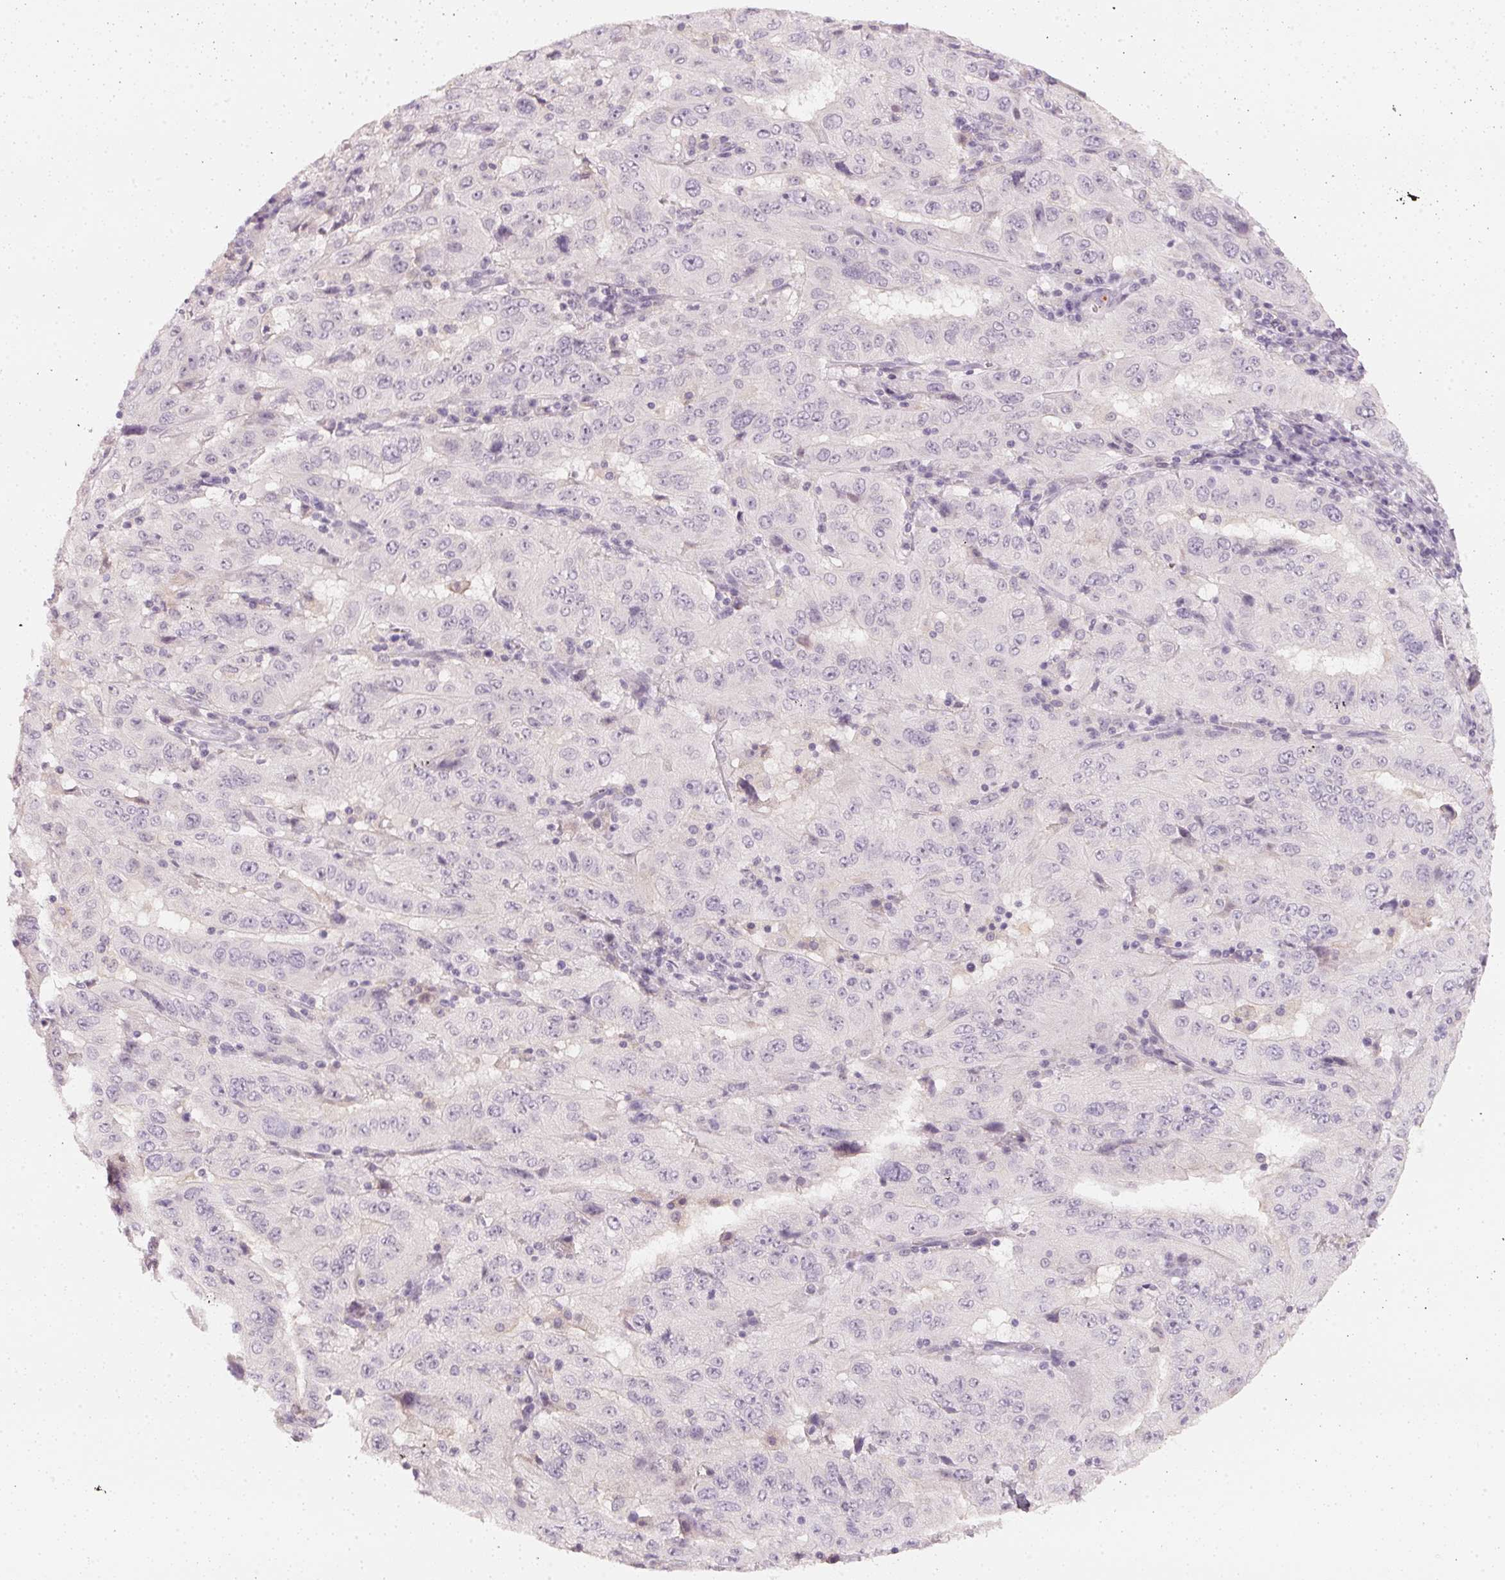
{"staining": {"intensity": "negative", "quantity": "none", "location": "none"}, "tissue": "pancreatic cancer", "cell_type": "Tumor cells", "image_type": "cancer", "snomed": [{"axis": "morphology", "description": "Adenocarcinoma, NOS"}, {"axis": "topography", "description": "Pancreas"}], "caption": "Tumor cells show no significant protein positivity in adenocarcinoma (pancreatic).", "gene": "CFAP276", "patient": {"sex": "male", "age": 63}}